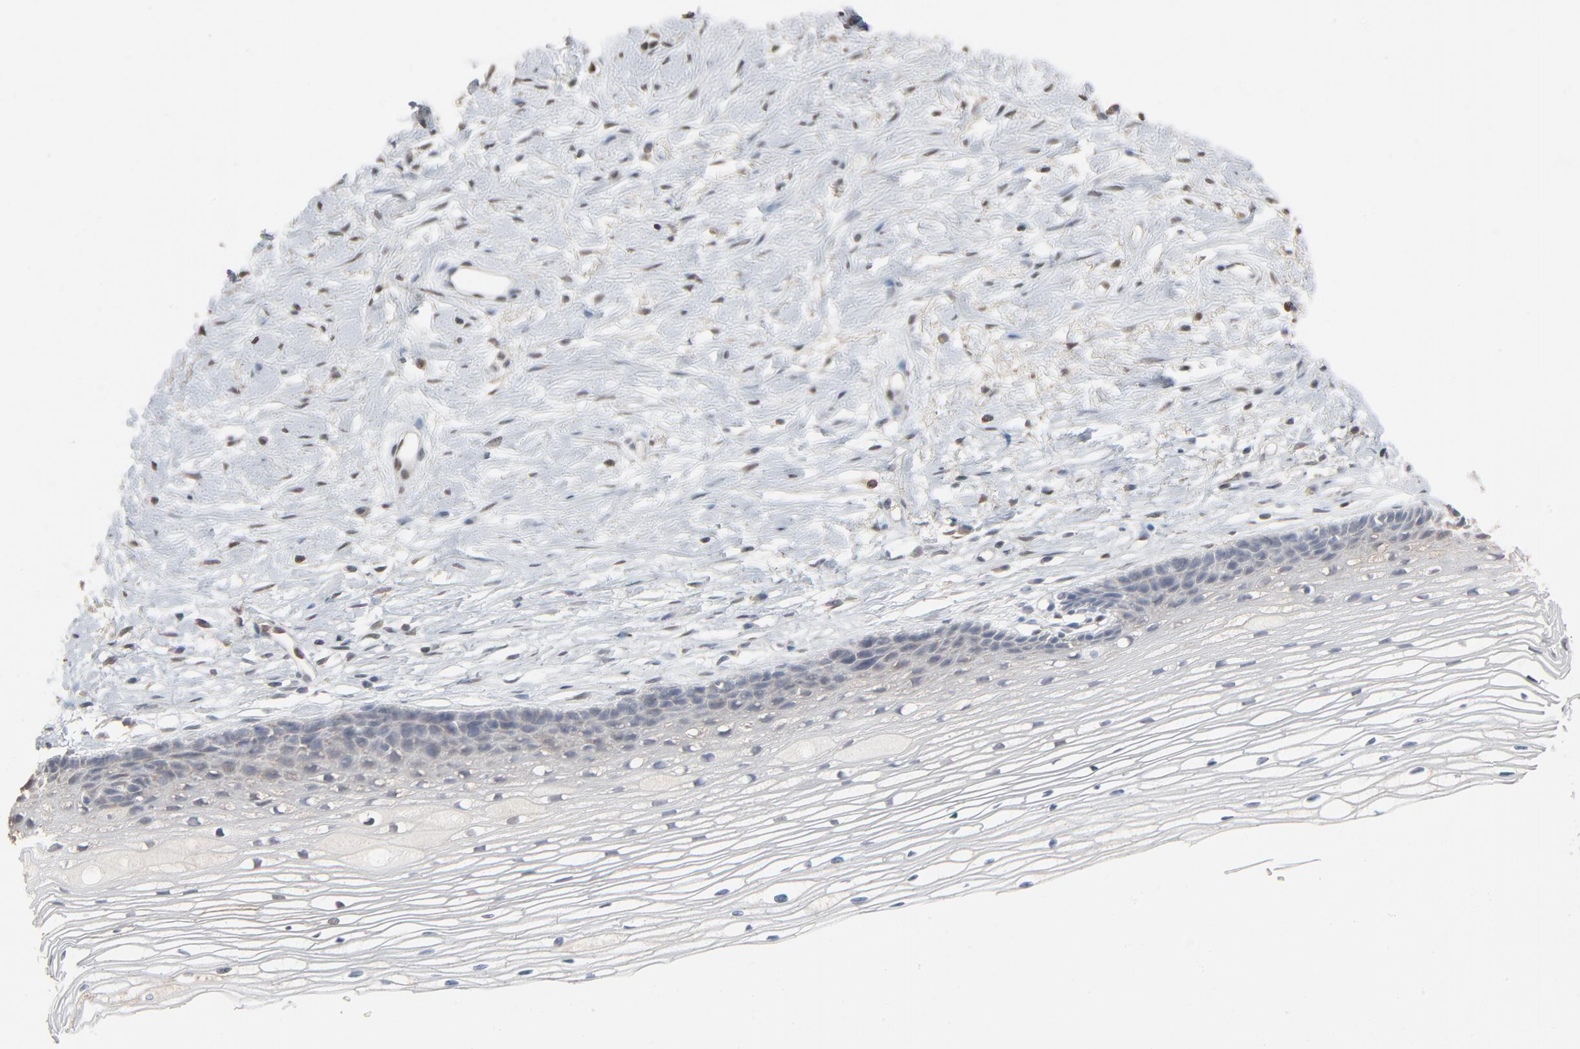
{"staining": {"intensity": "moderate", "quantity": "<25%", "location": "cytoplasmic/membranous"}, "tissue": "cervix", "cell_type": "Glandular cells", "image_type": "normal", "snomed": [{"axis": "morphology", "description": "Normal tissue, NOS"}, {"axis": "topography", "description": "Cervix"}], "caption": "A photomicrograph of cervix stained for a protein reveals moderate cytoplasmic/membranous brown staining in glandular cells. The staining was performed using DAB to visualize the protein expression in brown, while the nuclei were stained in blue with hematoxylin (Magnification: 20x).", "gene": "CCT5", "patient": {"sex": "female", "age": 77}}